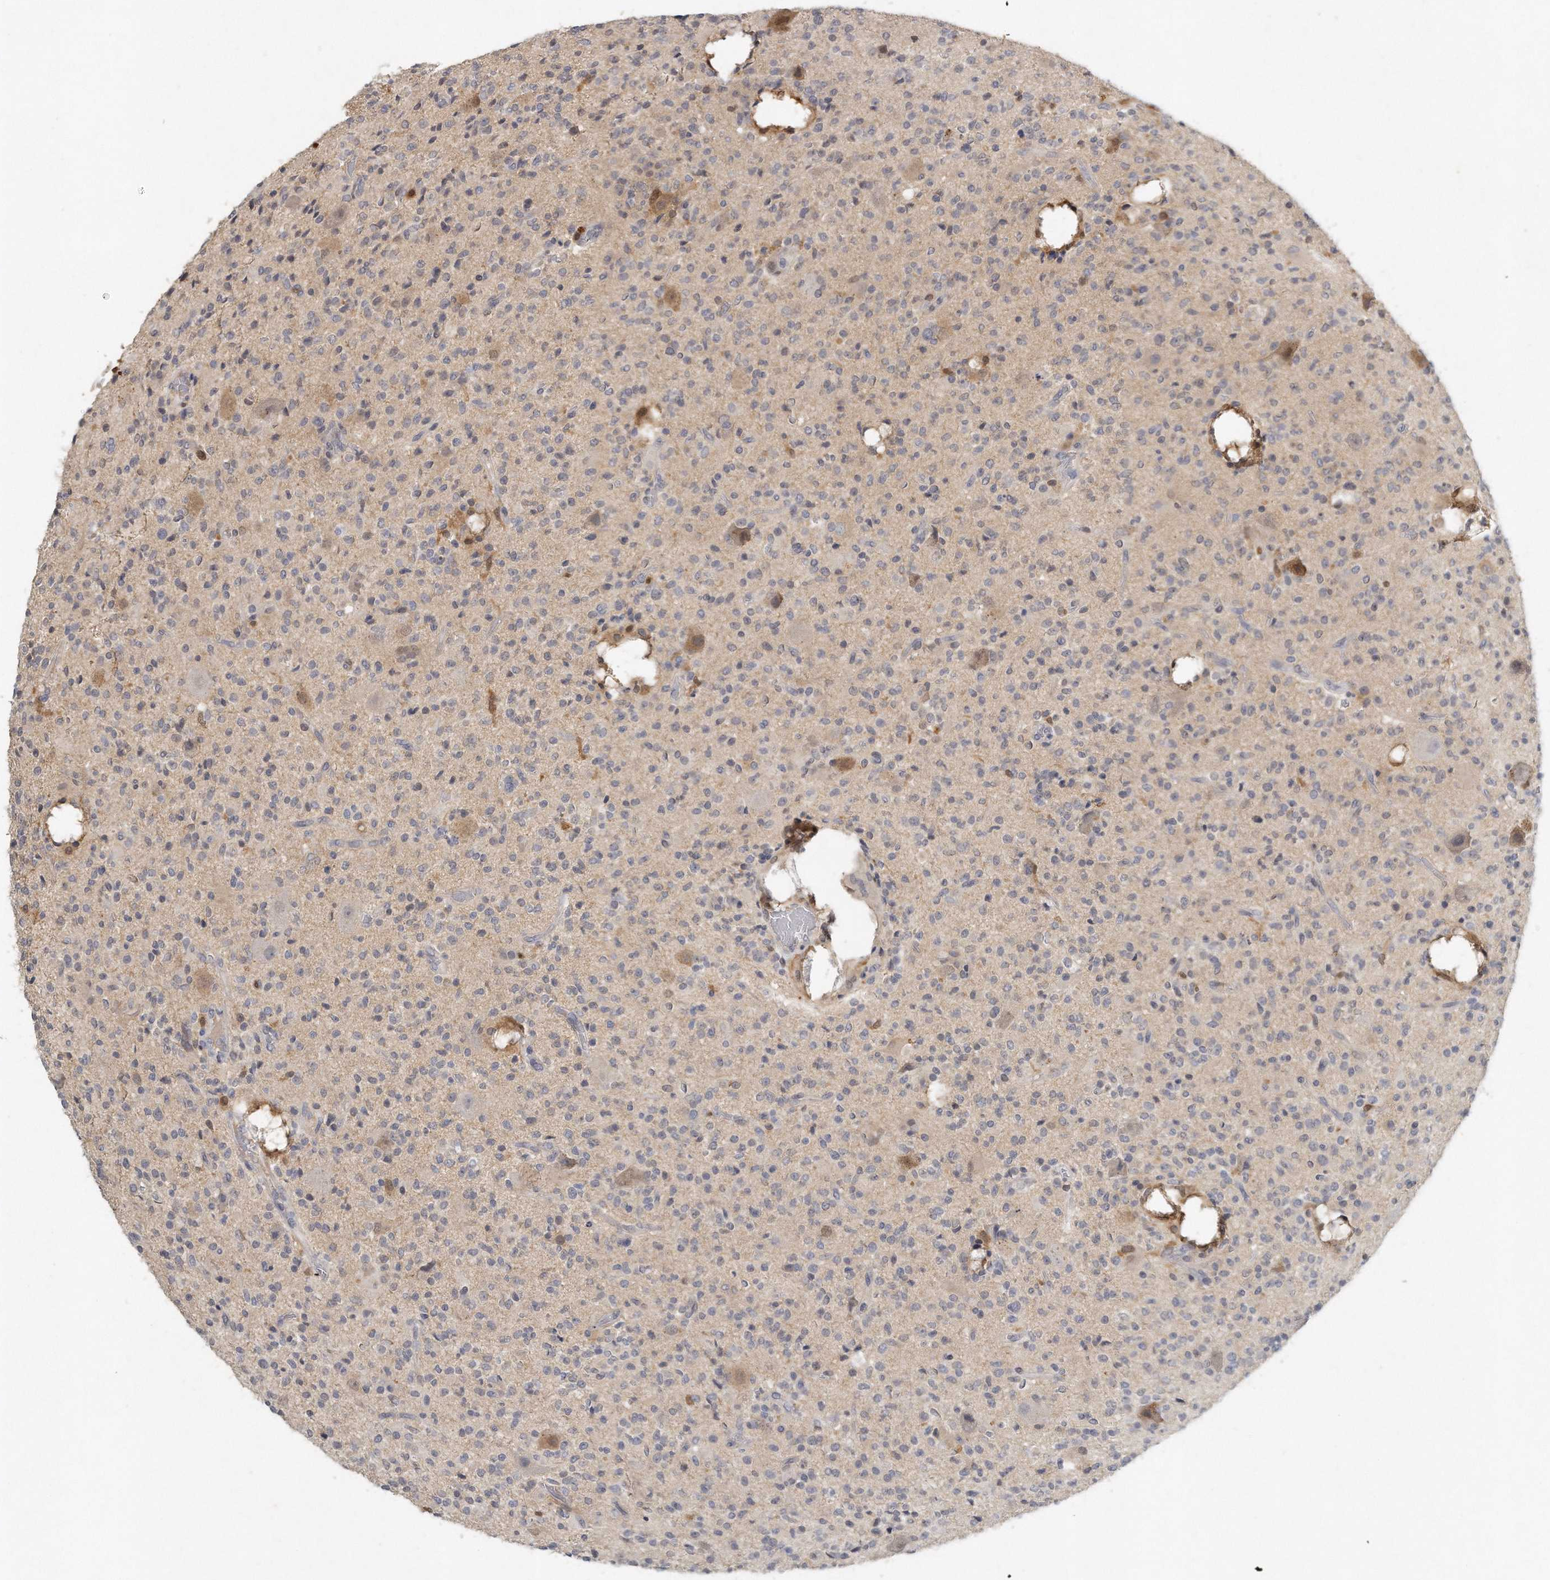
{"staining": {"intensity": "negative", "quantity": "none", "location": "none"}, "tissue": "glioma", "cell_type": "Tumor cells", "image_type": "cancer", "snomed": [{"axis": "morphology", "description": "Glioma, malignant, High grade"}, {"axis": "topography", "description": "Brain"}], "caption": "Immunohistochemistry micrograph of neoplastic tissue: human malignant glioma (high-grade) stained with DAB demonstrates no significant protein staining in tumor cells.", "gene": "CAMK1", "patient": {"sex": "male", "age": 34}}